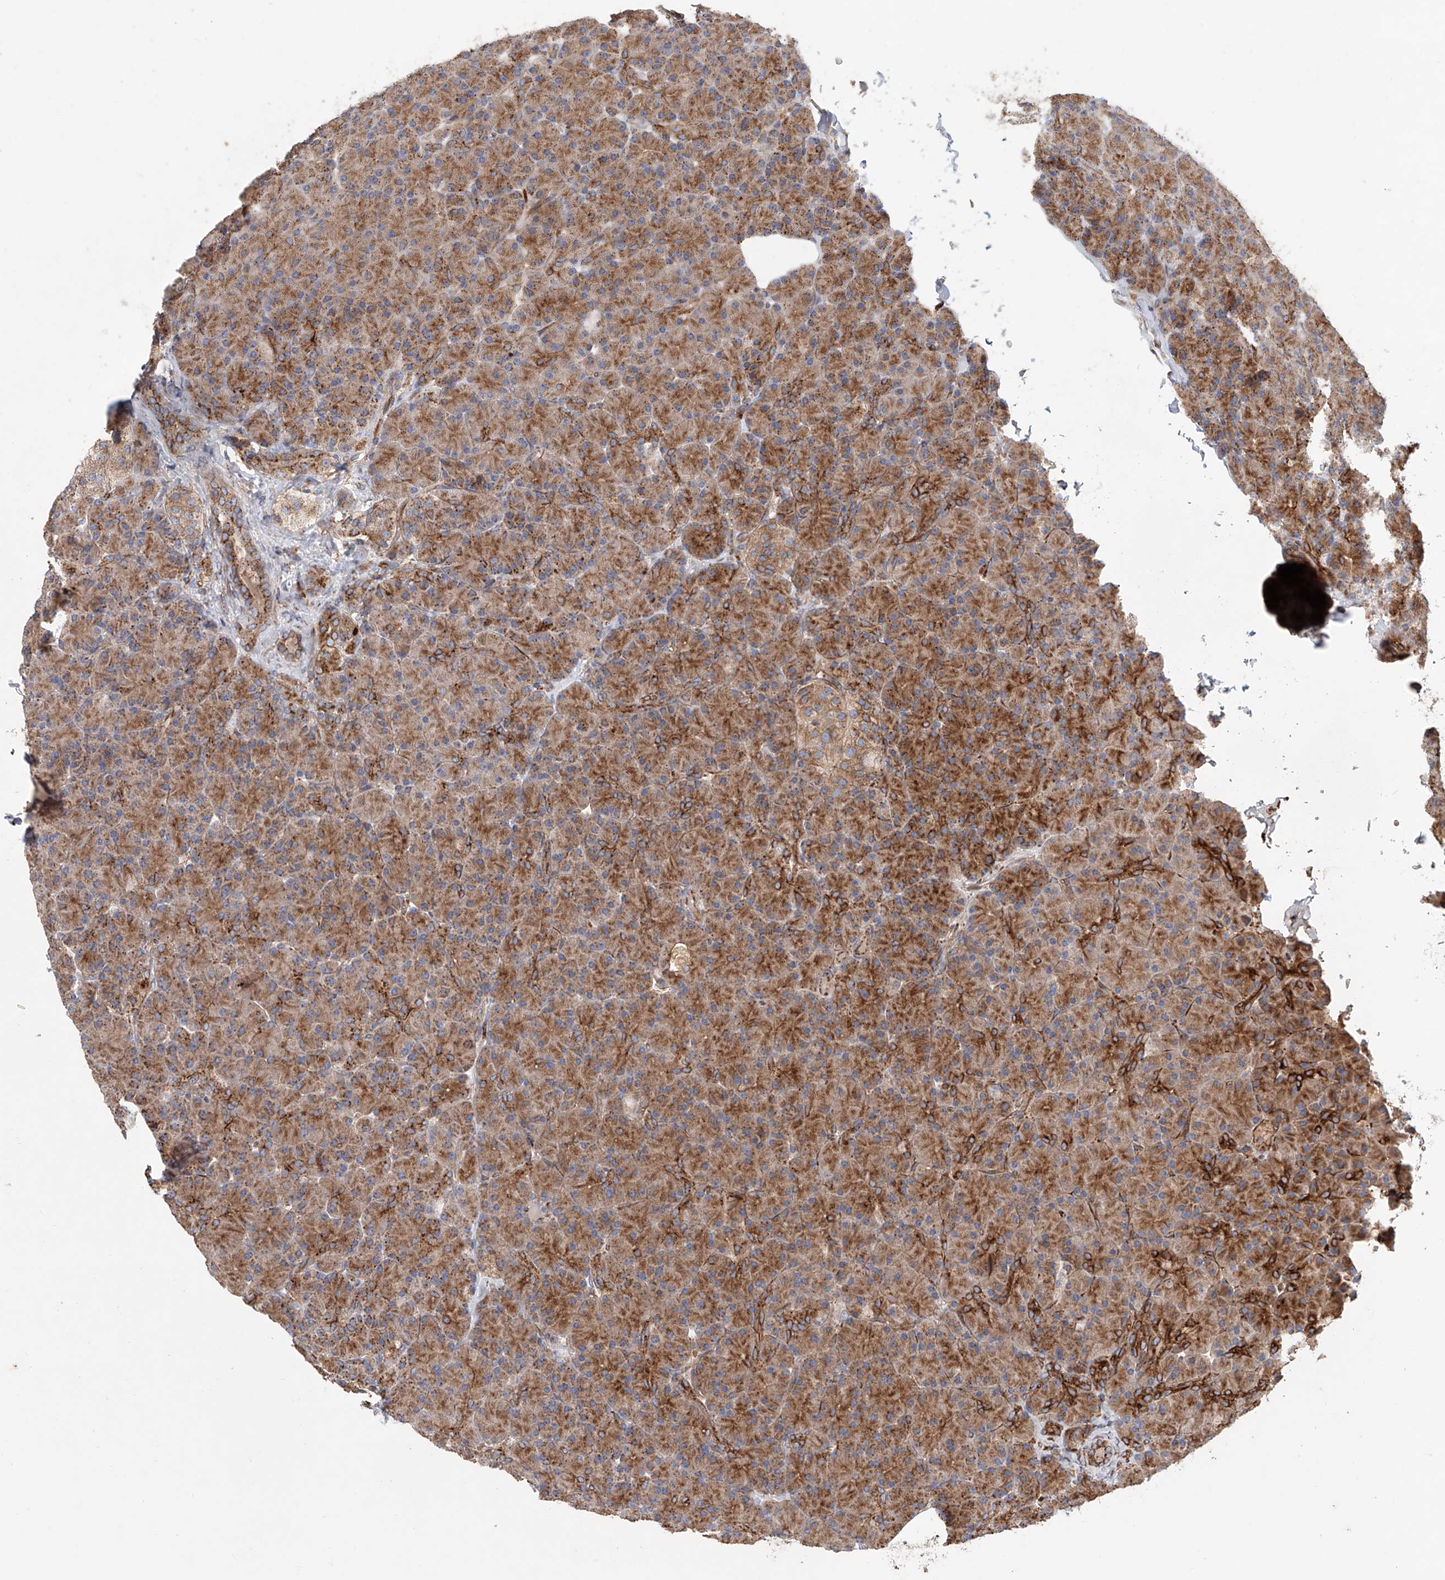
{"staining": {"intensity": "strong", "quantity": "25%-75%", "location": "cytoplasmic/membranous"}, "tissue": "pancreas", "cell_type": "Exocrine glandular cells", "image_type": "normal", "snomed": [{"axis": "morphology", "description": "Normal tissue, NOS"}, {"axis": "topography", "description": "Pancreas"}], "caption": "A brown stain highlights strong cytoplasmic/membranous positivity of a protein in exocrine glandular cells of normal pancreas. (DAB IHC with brightfield microscopy, high magnification).", "gene": "HGSNAT", "patient": {"sex": "female", "age": 43}}